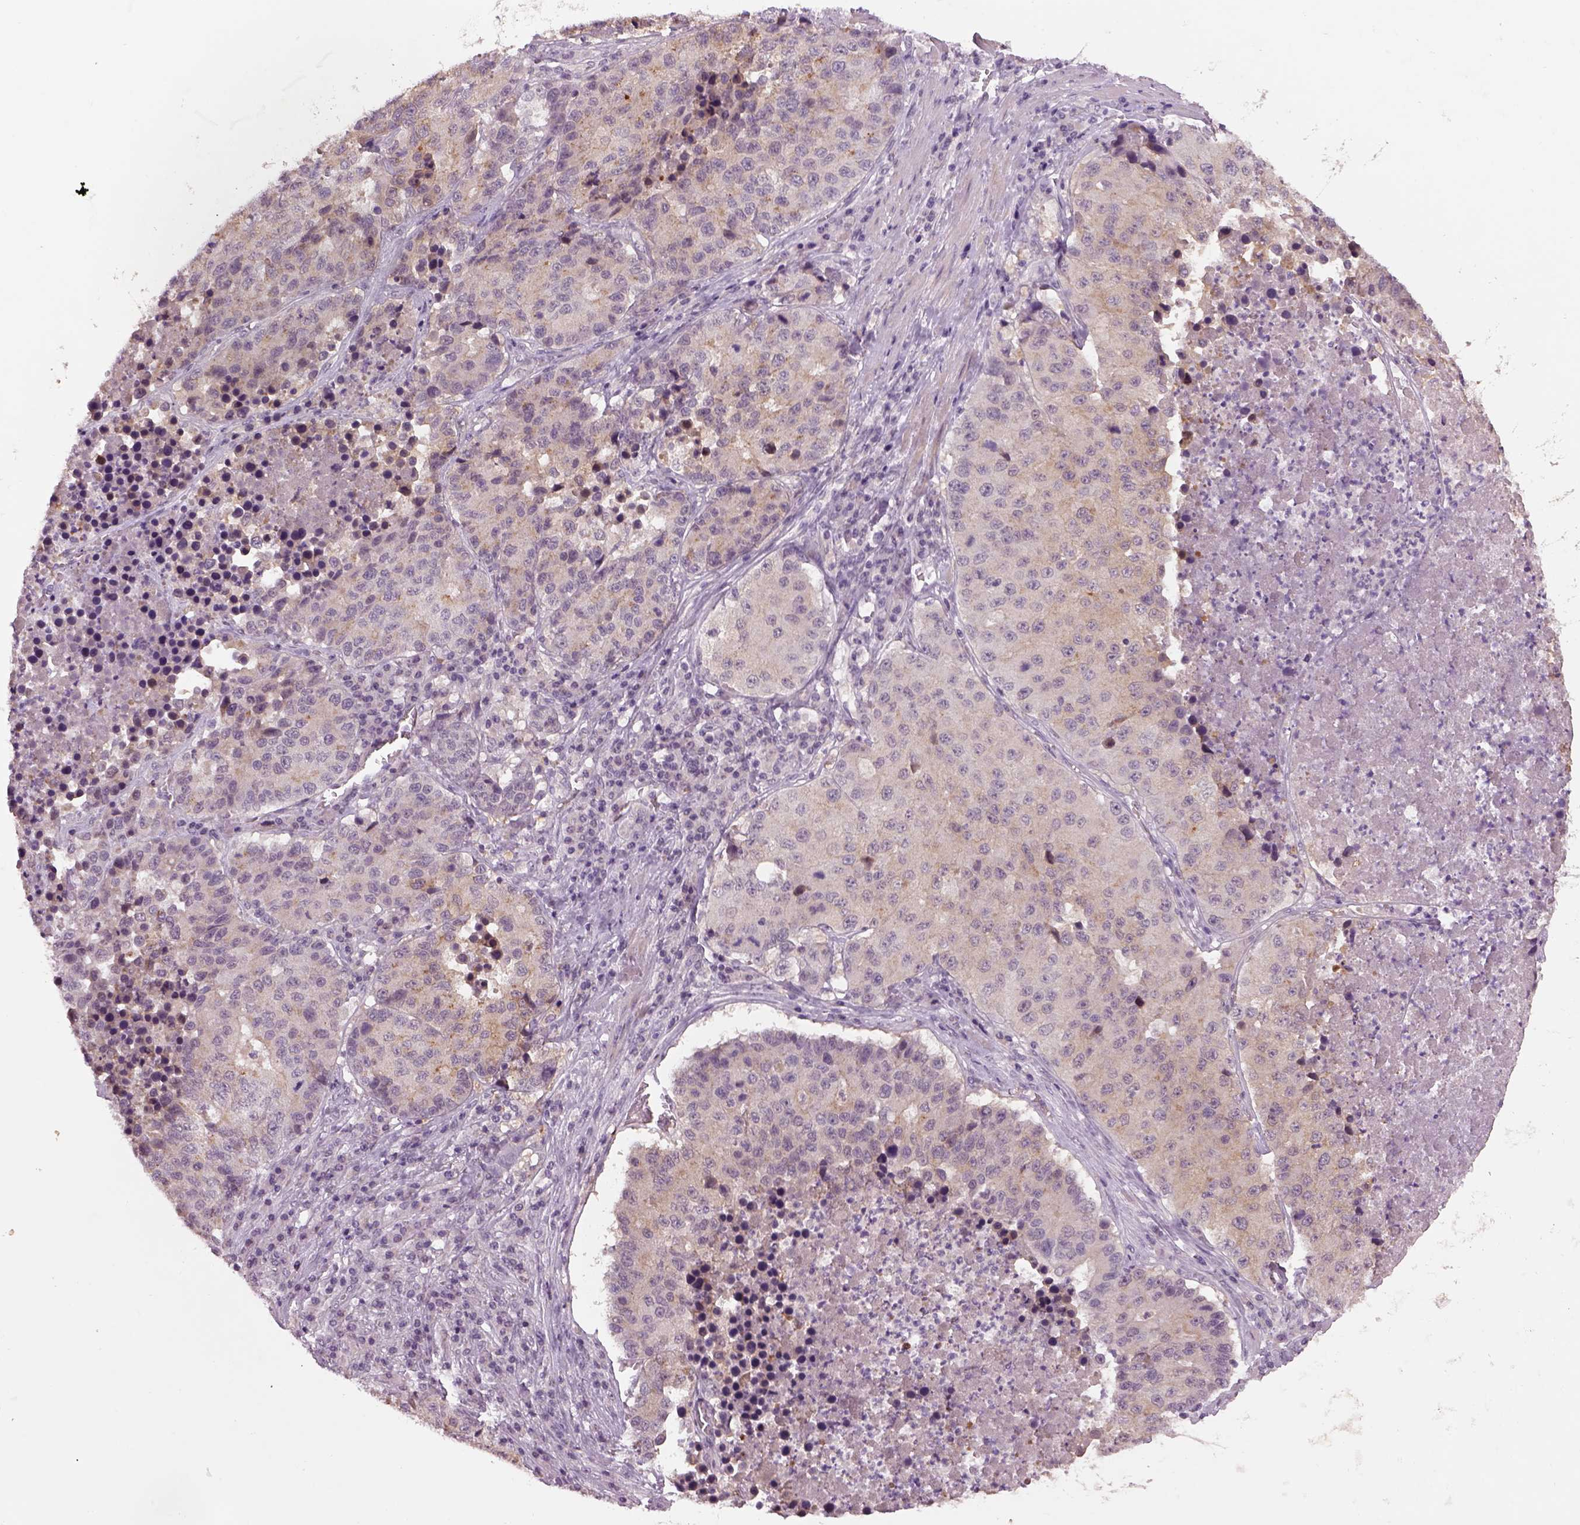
{"staining": {"intensity": "weak", "quantity": "<25%", "location": "cytoplasmic/membranous"}, "tissue": "stomach cancer", "cell_type": "Tumor cells", "image_type": "cancer", "snomed": [{"axis": "morphology", "description": "Adenocarcinoma, NOS"}, {"axis": "topography", "description": "Stomach"}], "caption": "Immunohistochemistry of adenocarcinoma (stomach) reveals no expression in tumor cells.", "gene": "GDNF", "patient": {"sex": "male", "age": 71}}